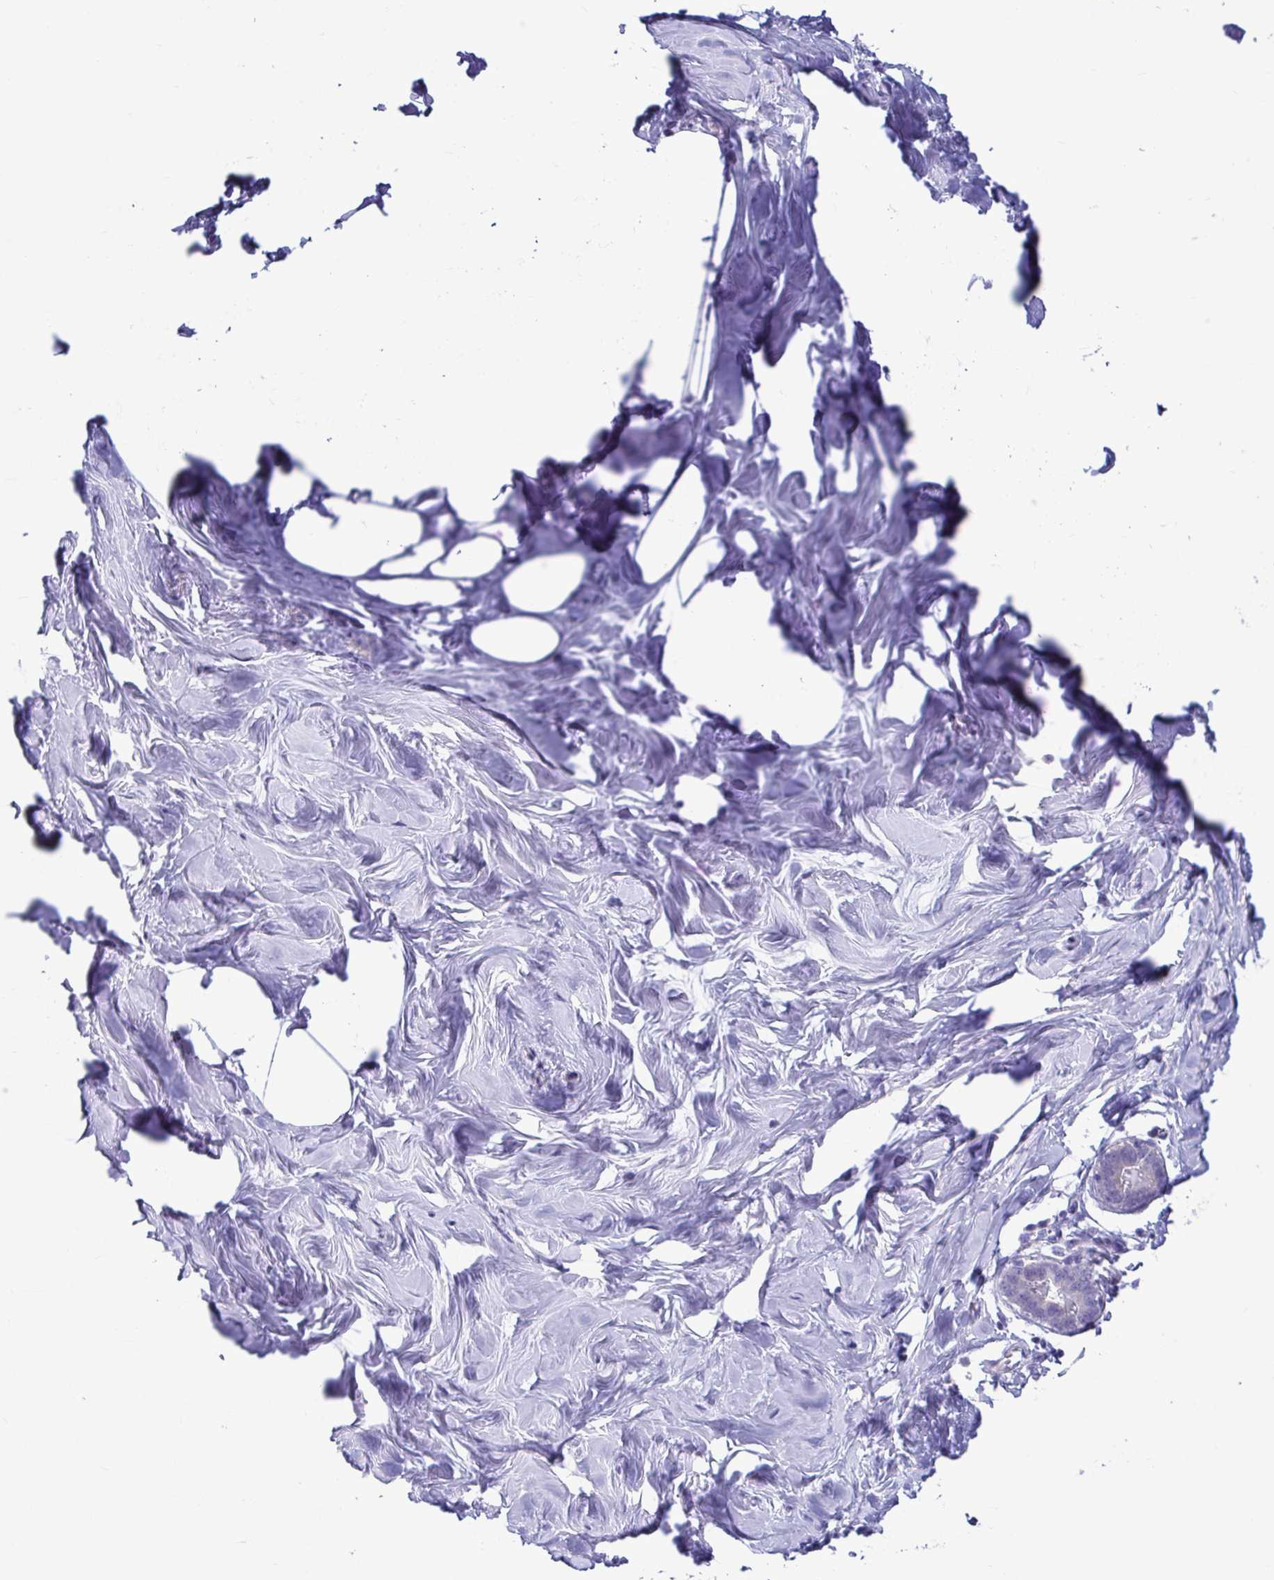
{"staining": {"intensity": "negative", "quantity": "none", "location": "none"}, "tissue": "breast", "cell_type": "Adipocytes", "image_type": "normal", "snomed": [{"axis": "morphology", "description": "Normal tissue, NOS"}, {"axis": "topography", "description": "Breast"}], "caption": "Immunohistochemical staining of benign human breast exhibits no significant positivity in adipocytes.", "gene": "TNNI2", "patient": {"sex": "female", "age": 27}}